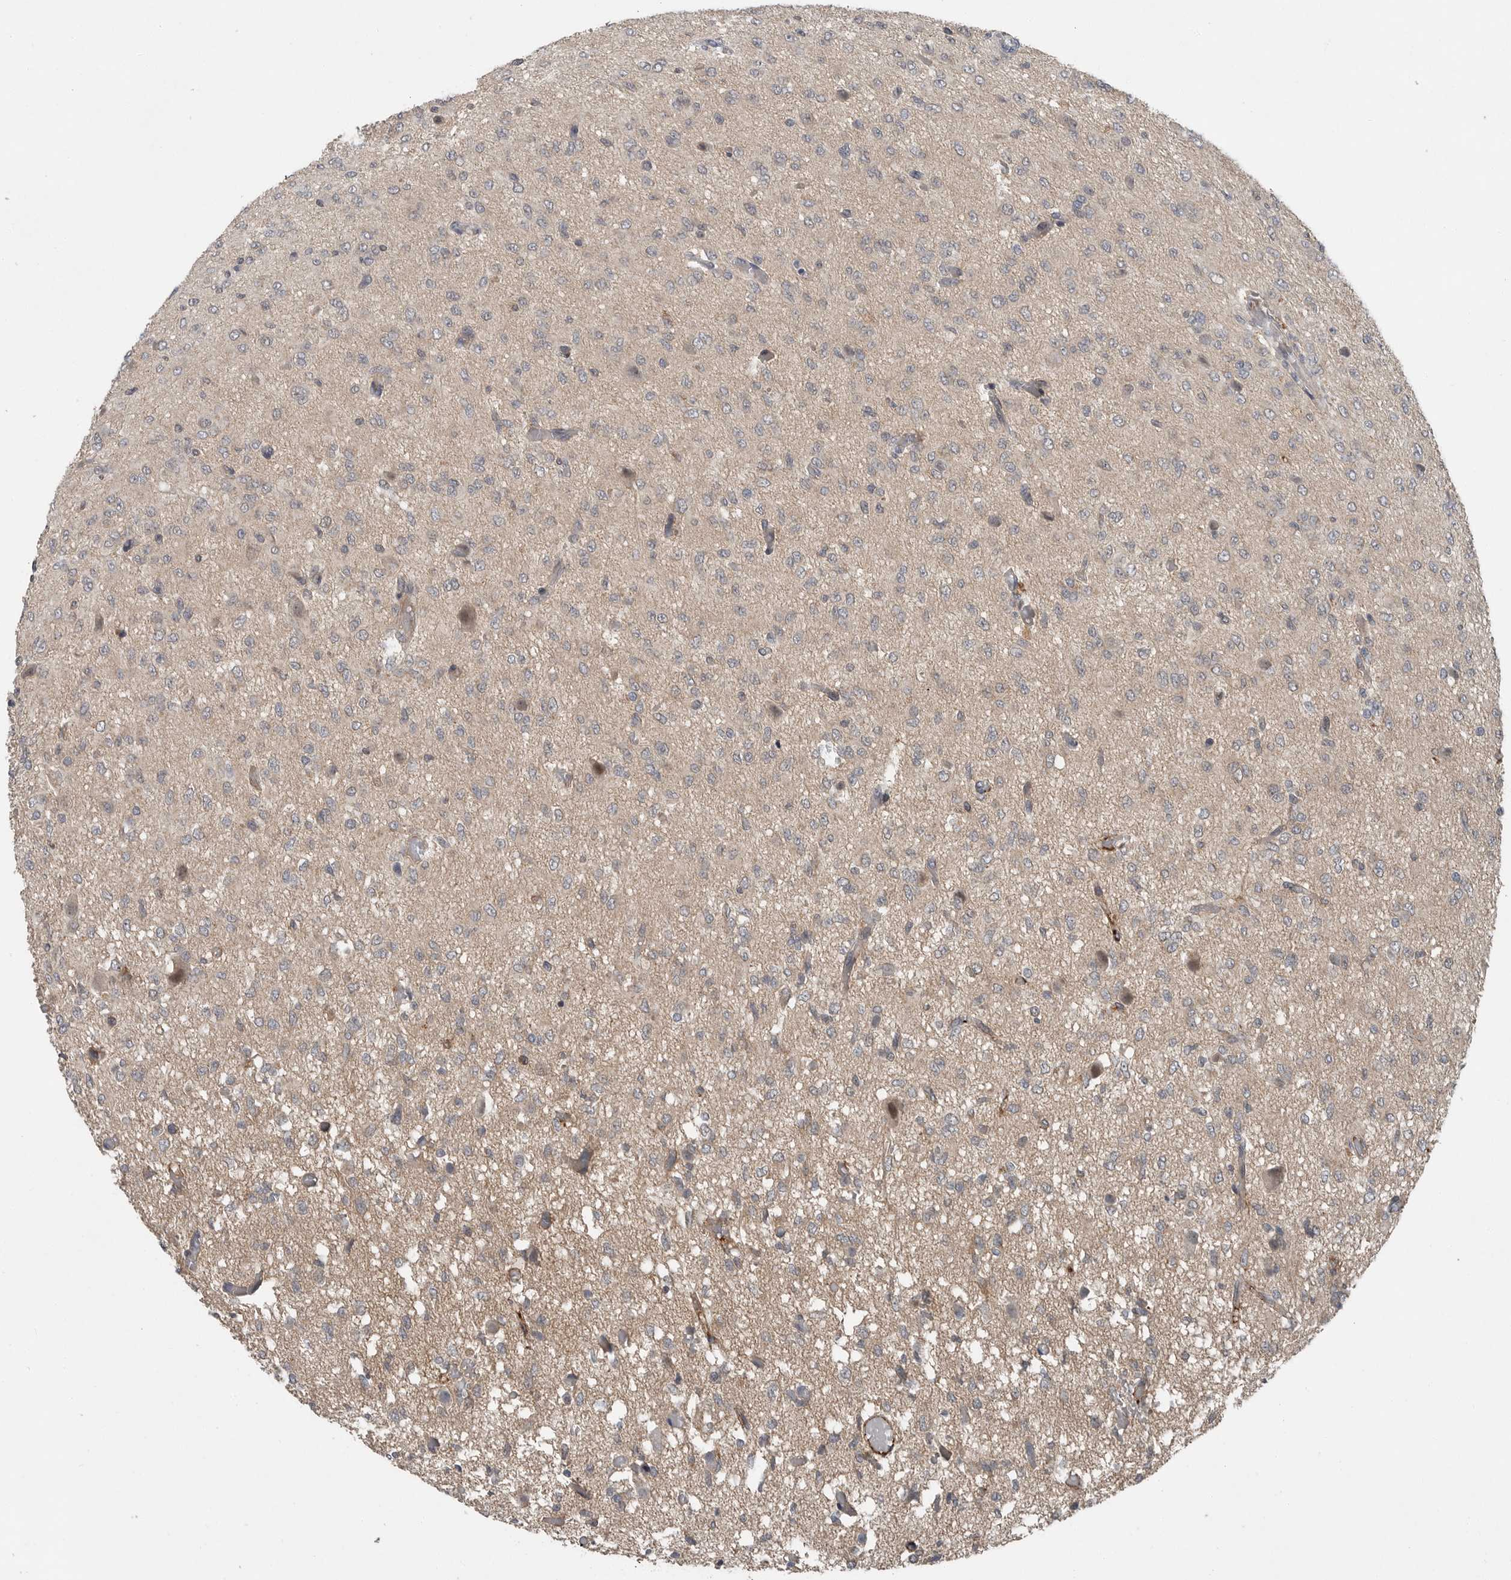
{"staining": {"intensity": "weak", "quantity": ">75%", "location": "cytoplasmic/membranous"}, "tissue": "glioma", "cell_type": "Tumor cells", "image_type": "cancer", "snomed": [{"axis": "morphology", "description": "Glioma, malignant, High grade"}, {"axis": "topography", "description": "Brain"}], "caption": "Human malignant glioma (high-grade) stained with a protein marker exhibits weak staining in tumor cells.", "gene": "SCP2", "patient": {"sex": "female", "age": 59}}